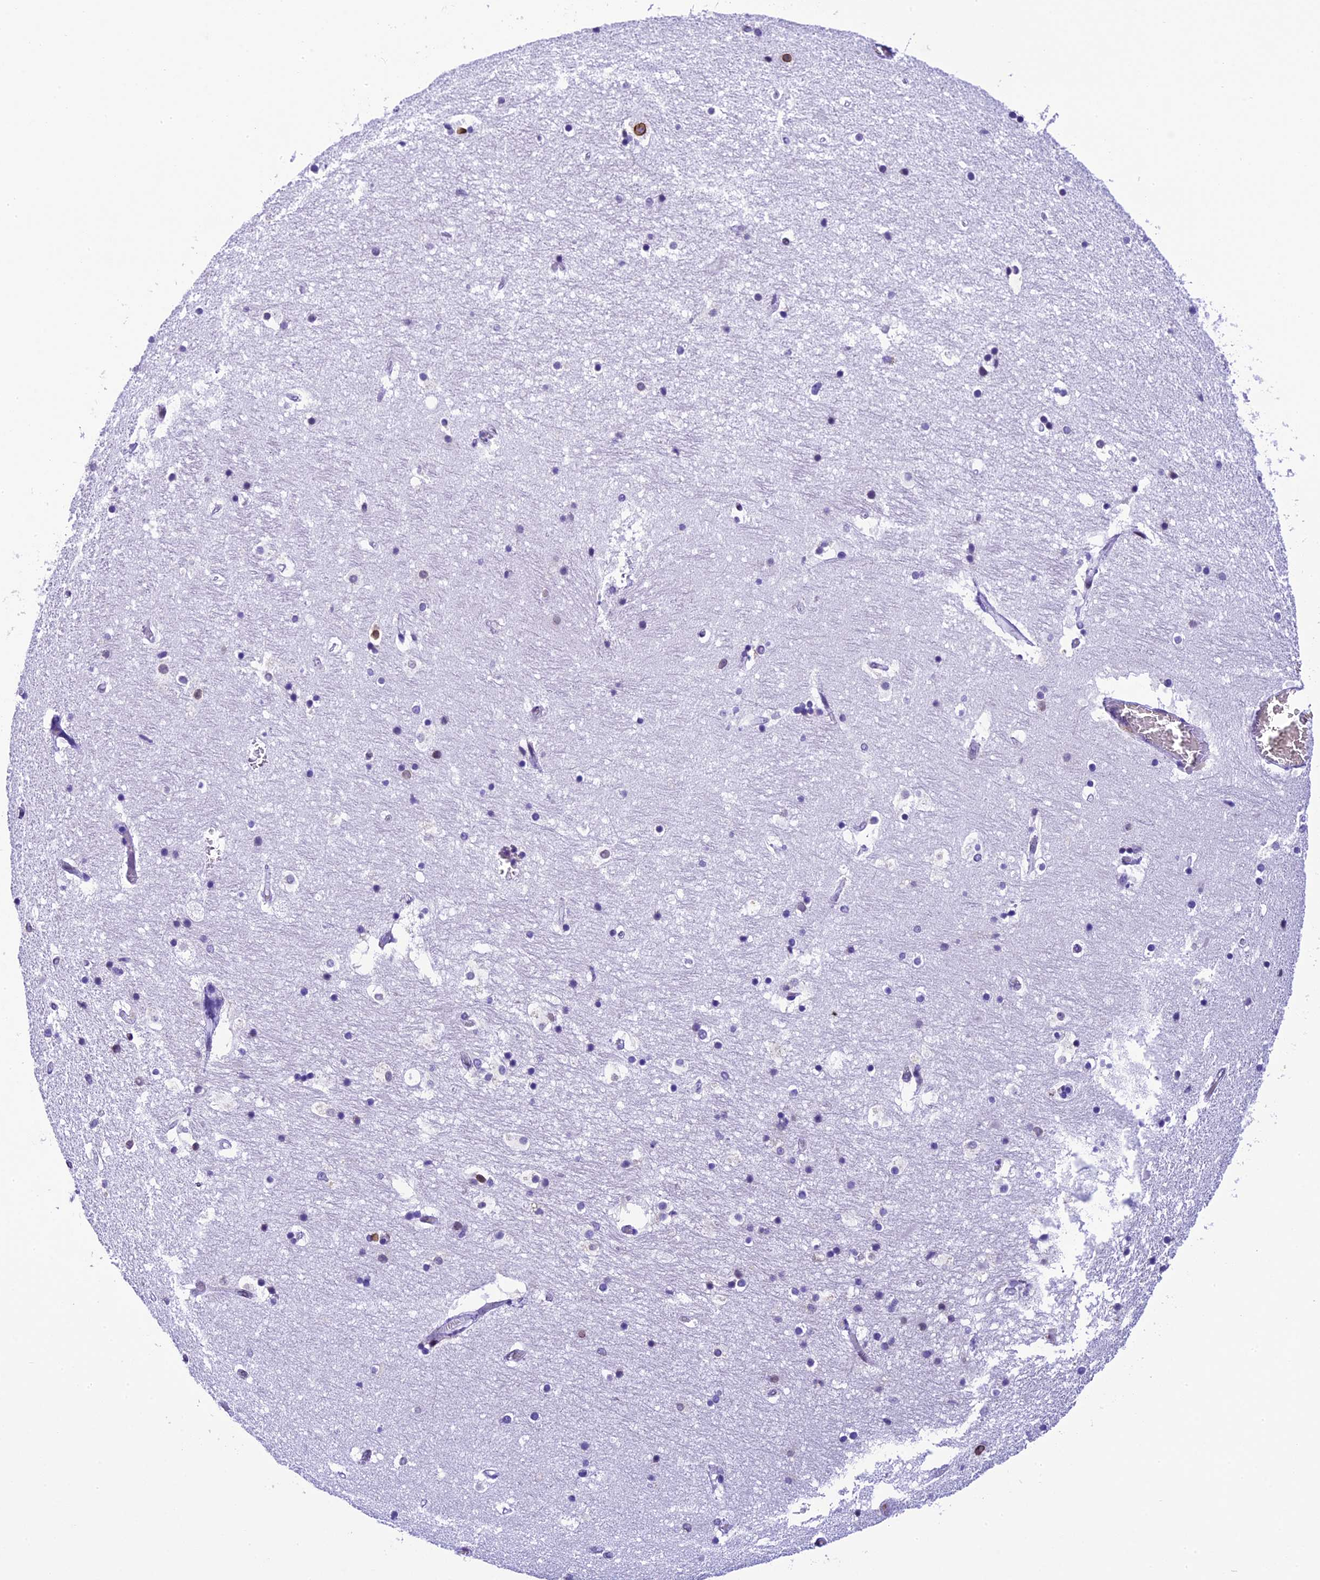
{"staining": {"intensity": "moderate", "quantity": "<25%", "location": "cytoplasmic/membranous,nuclear"}, "tissue": "hippocampus", "cell_type": "Glial cells", "image_type": "normal", "snomed": [{"axis": "morphology", "description": "Normal tissue, NOS"}, {"axis": "topography", "description": "Hippocampus"}], "caption": "IHC of unremarkable human hippocampus exhibits low levels of moderate cytoplasmic/membranous,nuclear expression in approximately <25% of glial cells.", "gene": "METTL25", "patient": {"sex": "female", "age": 52}}